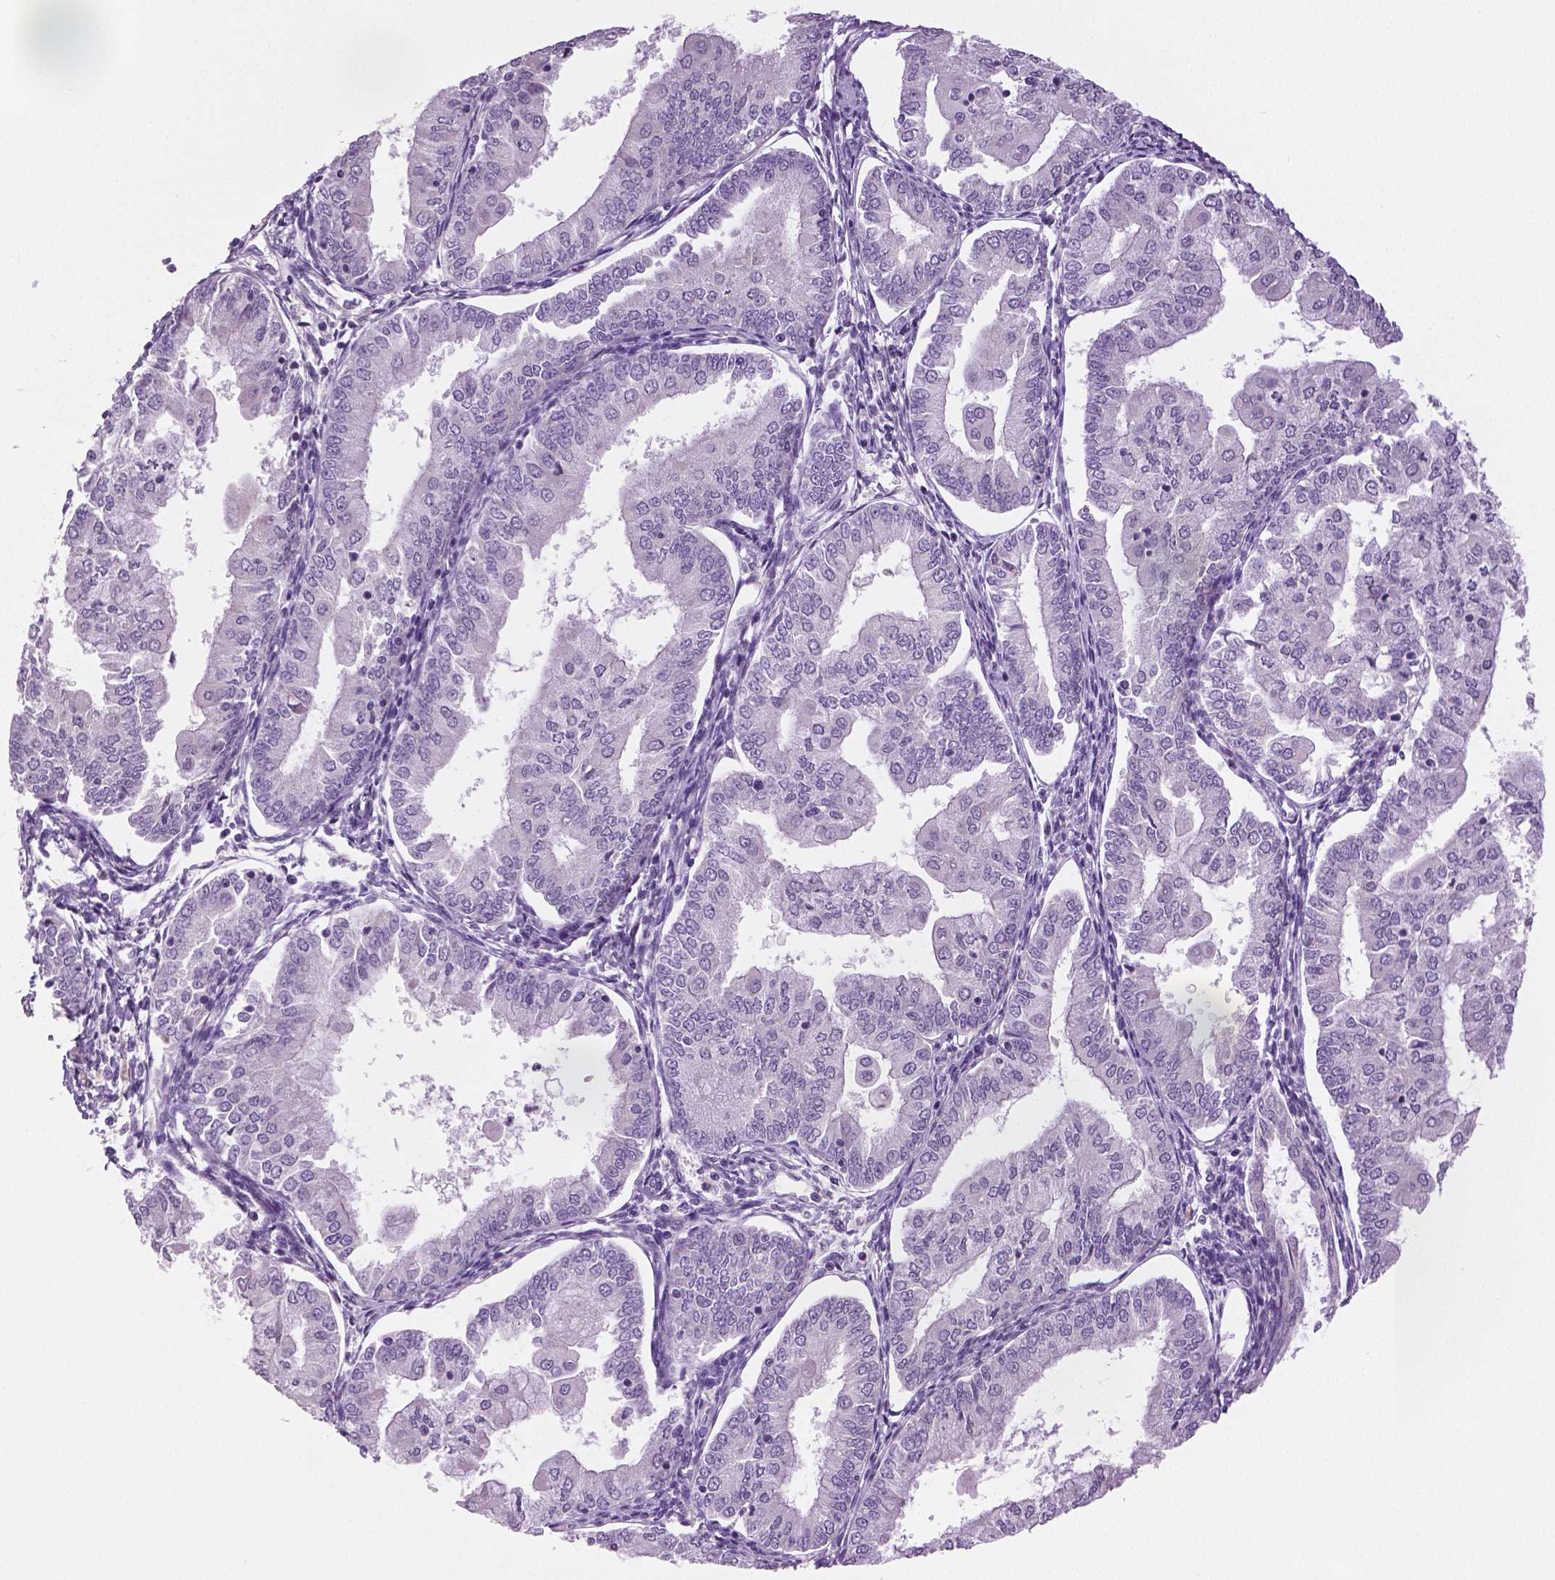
{"staining": {"intensity": "negative", "quantity": "none", "location": "none"}, "tissue": "endometrial cancer", "cell_type": "Tumor cells", "image_type": "cancer", "snomed": [{"axis": "morphology", "description": "Adenocarcinoma, NOS"}, {"axis": "topography", "description": "Endometrium"}], "caption": "An image of human endometrial cancer (adenocarcinoma) is negative for staining in tumor cells.", "gene": "DNAH12", "patient": {"sex": "female", "age": 55}}